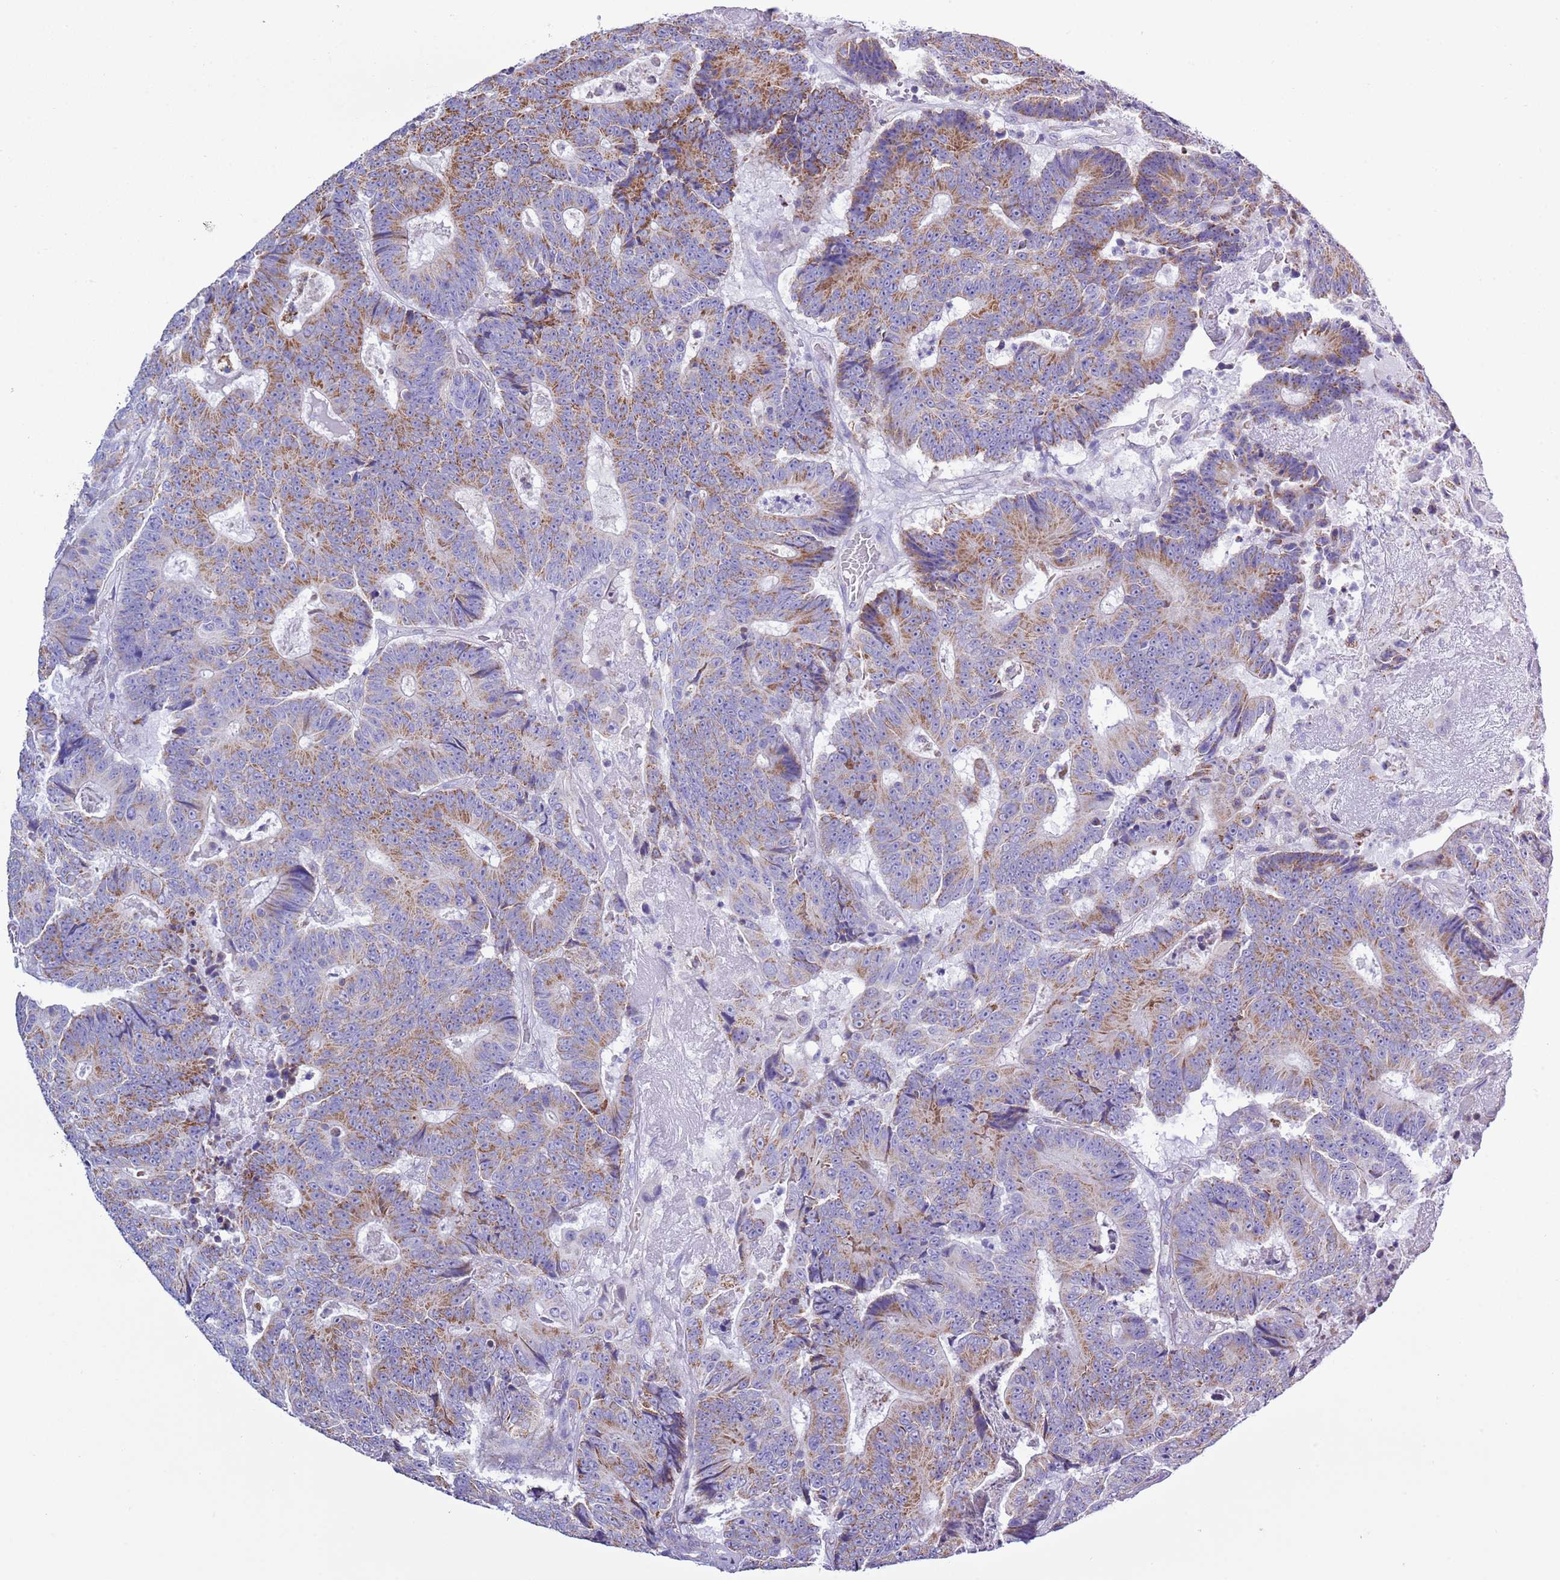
{"staining": {"intensity": "moderate", "quantity": "25%-75%", "location": "cytoplasmic/membranous"}, "tissue": "colorectal cancer", "cell_type": "Tumor cells", "image_type": "cancer", "snomed": [{"axis": "morphology", "description": "Adenocarcinoma, NOS"}, {"axis": "topography", "description": "Colon"}], "caption": "A histopathology image showing moderate cytoplasmic/membranous expression in approximately 25%-75% of tumor cells in colorectal cancer (adenocarcinoma), as visualized by brown immunohistochemical staining.", "gene": "MOCOS", "patient": {"sex": "male", "age": 83}}